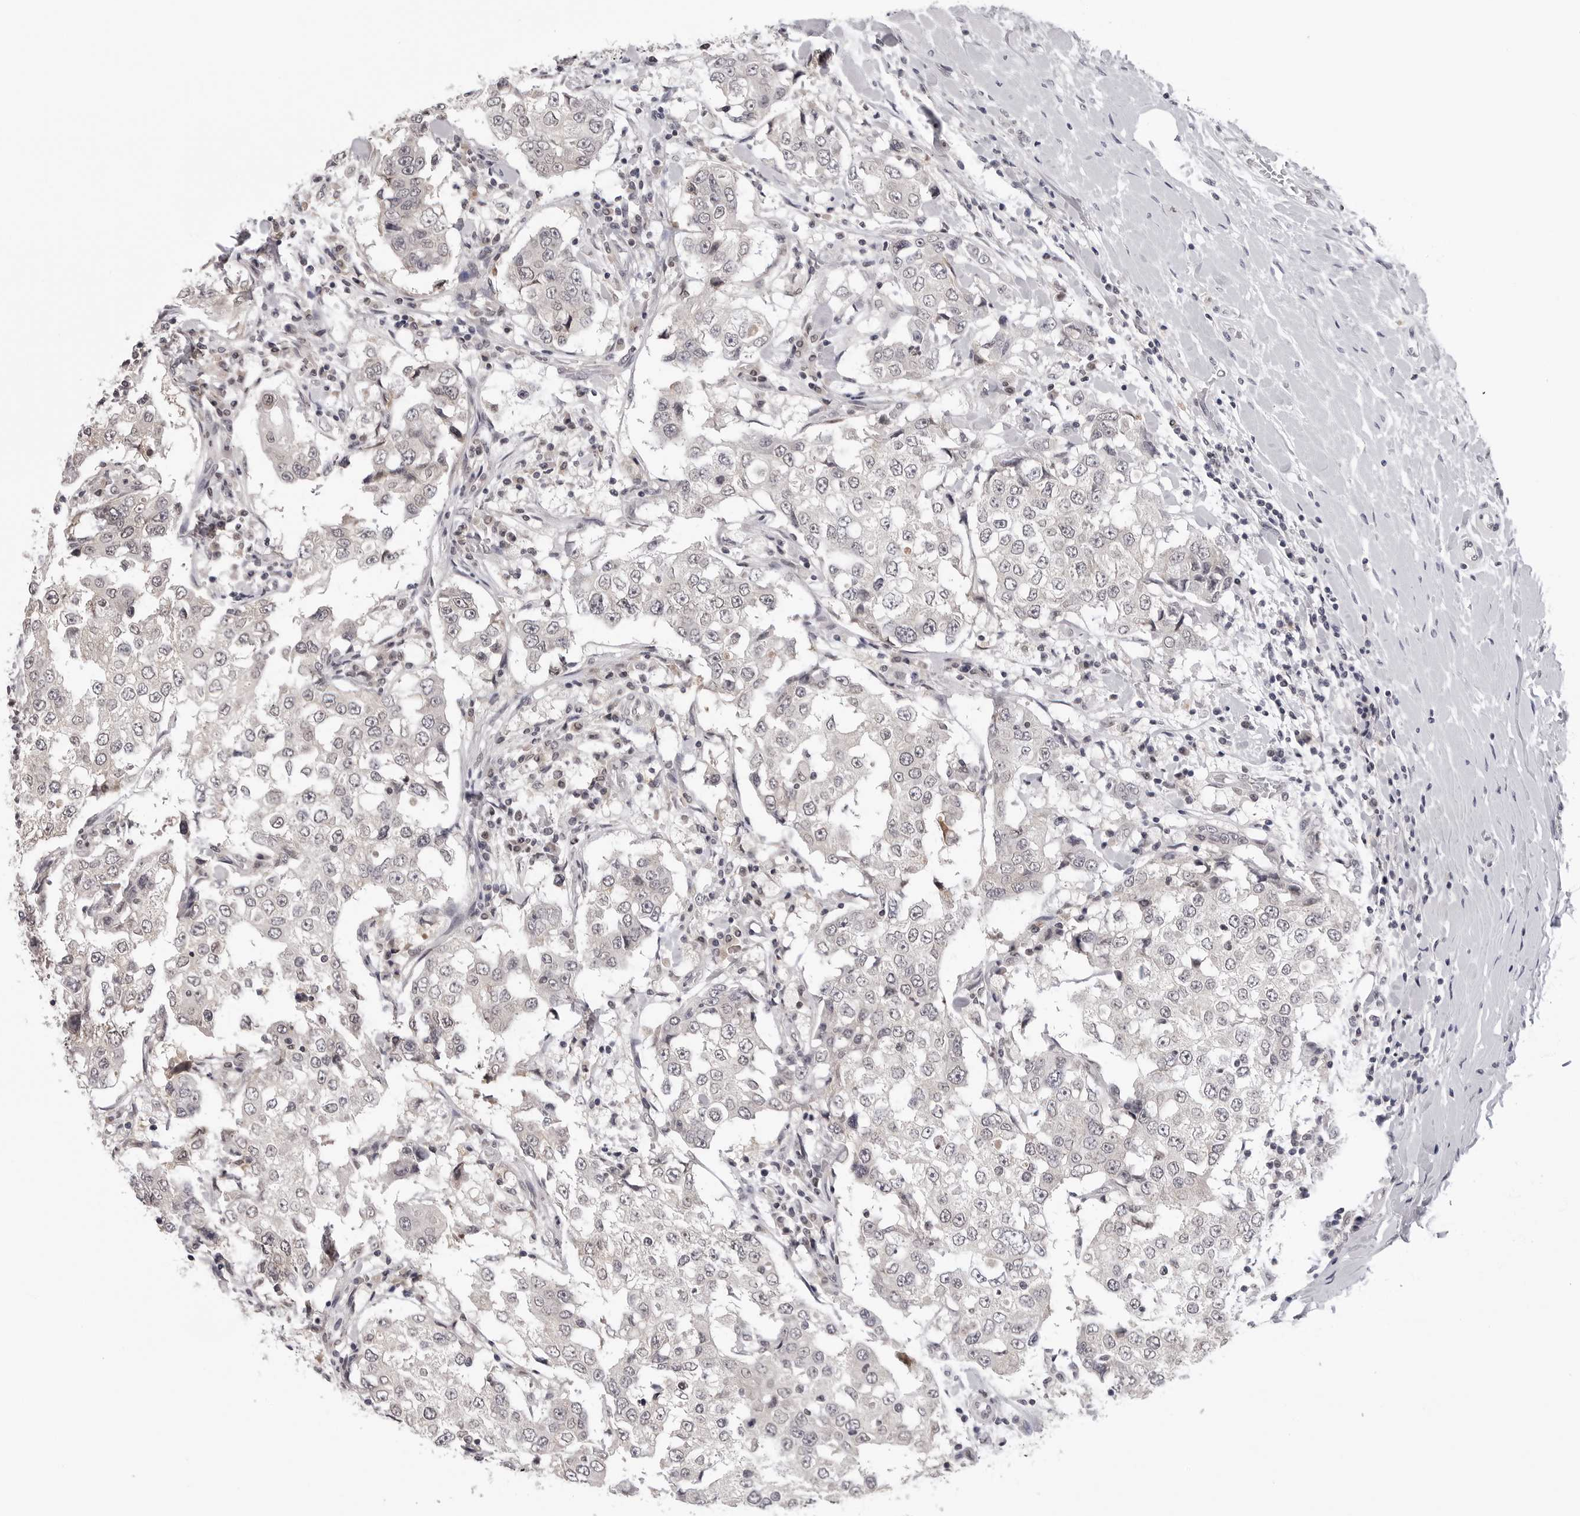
{"staining": {"intensity": "negative", "quantity": "none", "location": "none"}, "tissue": "breast cancer", "cell_type": "Tumor cells", "image_type": "cancer", "snomed": [{"axis": "morphology", "description": "Duct carcinoma"}, {"axis": "topography", "description": "Breast"}], "caption": "This is a image of immunohistochemistry (IHC) staining of breast cancer, which shows no staining in tumor cells. (Immunohistochemistry, brightfield microscopy, high magnification).", "gene": "CDK20", "patient": {"sex": "female", "age": 27}}